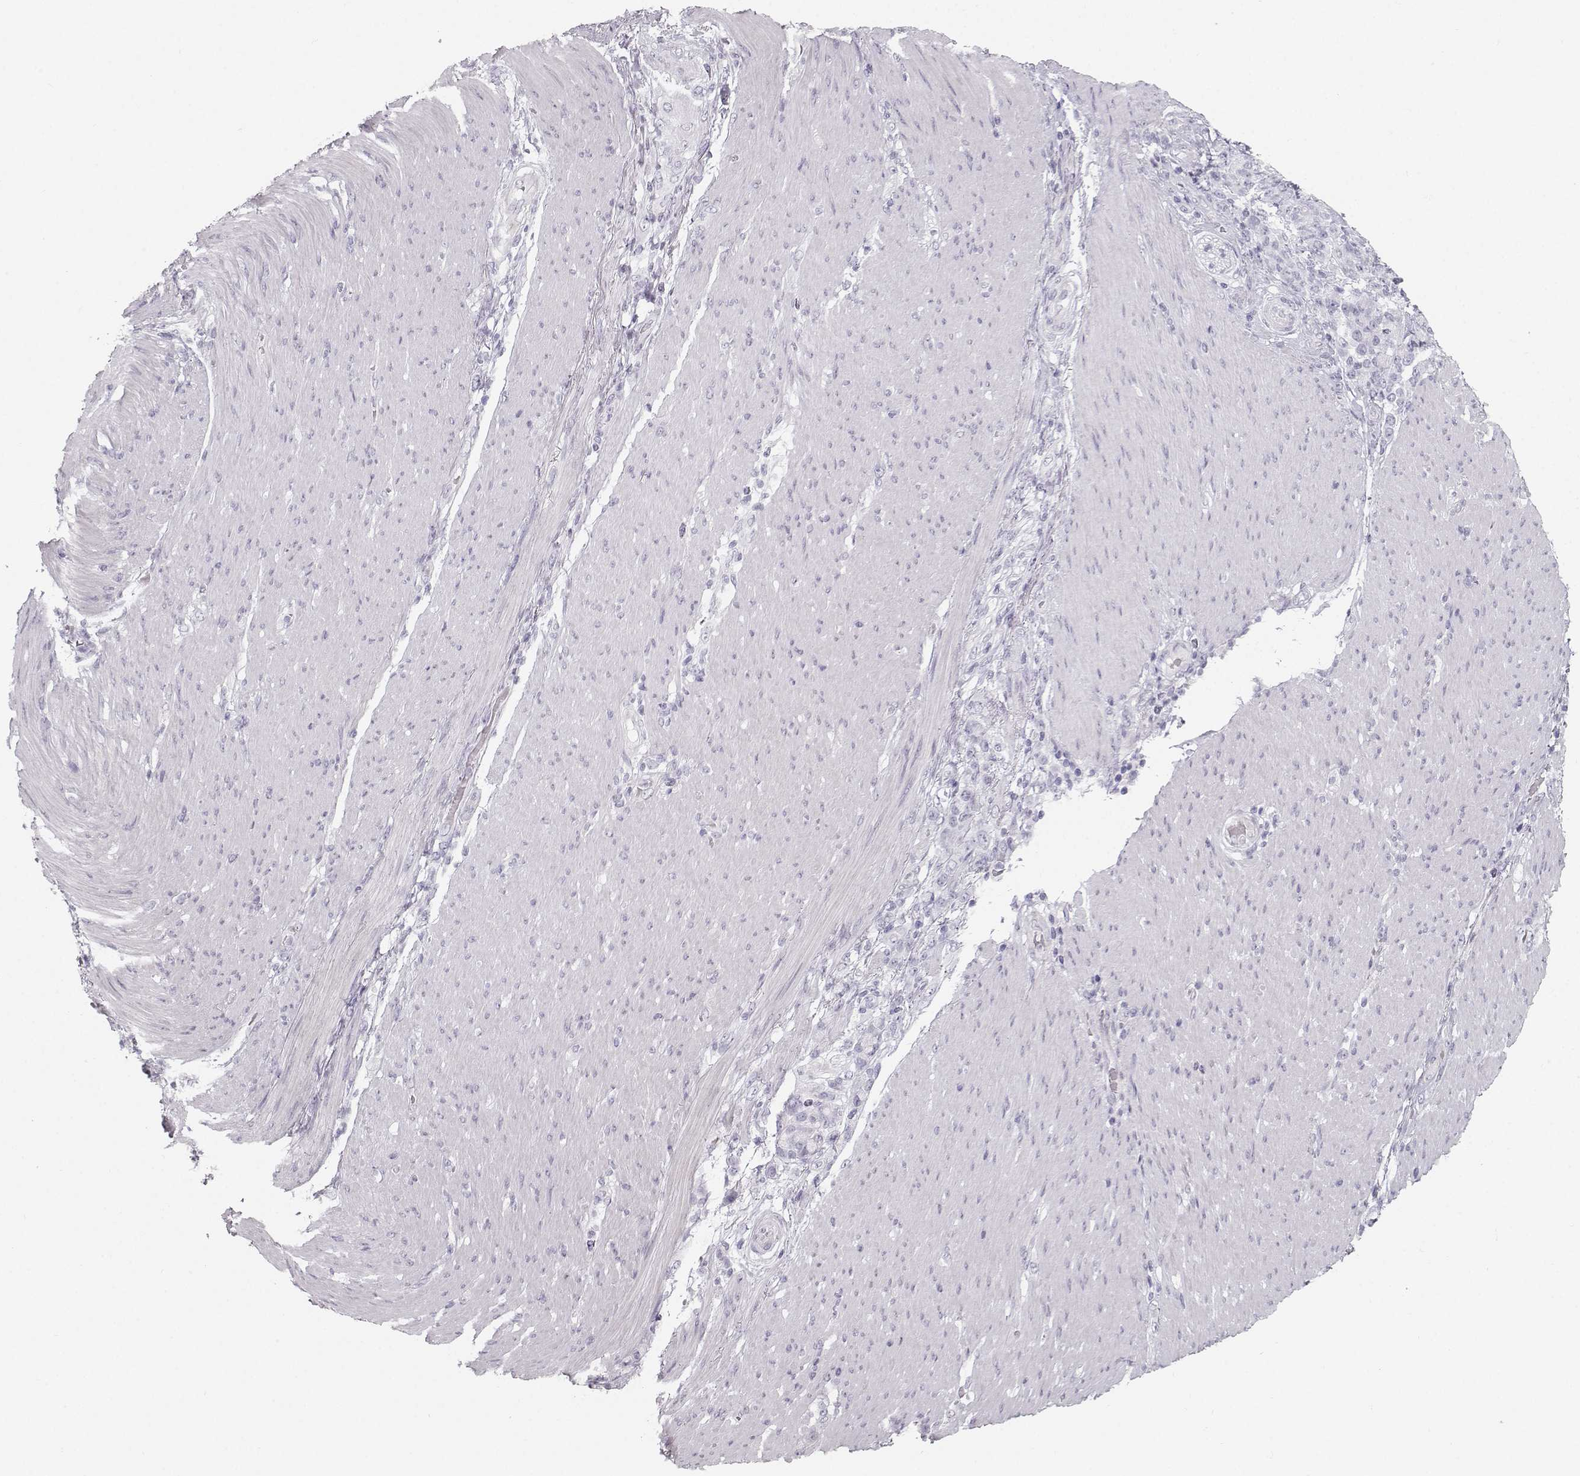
{"staining": {"intensity": "negative", "quantity": "none", "location": "none"}, "tissue": "stomach cancer", "cell_type": "Tumor cells", "image_type": "cancer", "snomed": [{"axis": "morphology", "description": "Adenocarcinoma, NOS"}, {"axis": "topography", "description": "Stomach"}], "caption": "There is no significant staining in tumor cells of adenocarcinoma (stomach).", "gene": "CASR", "patient": {"sex": "female", "age": 79}}